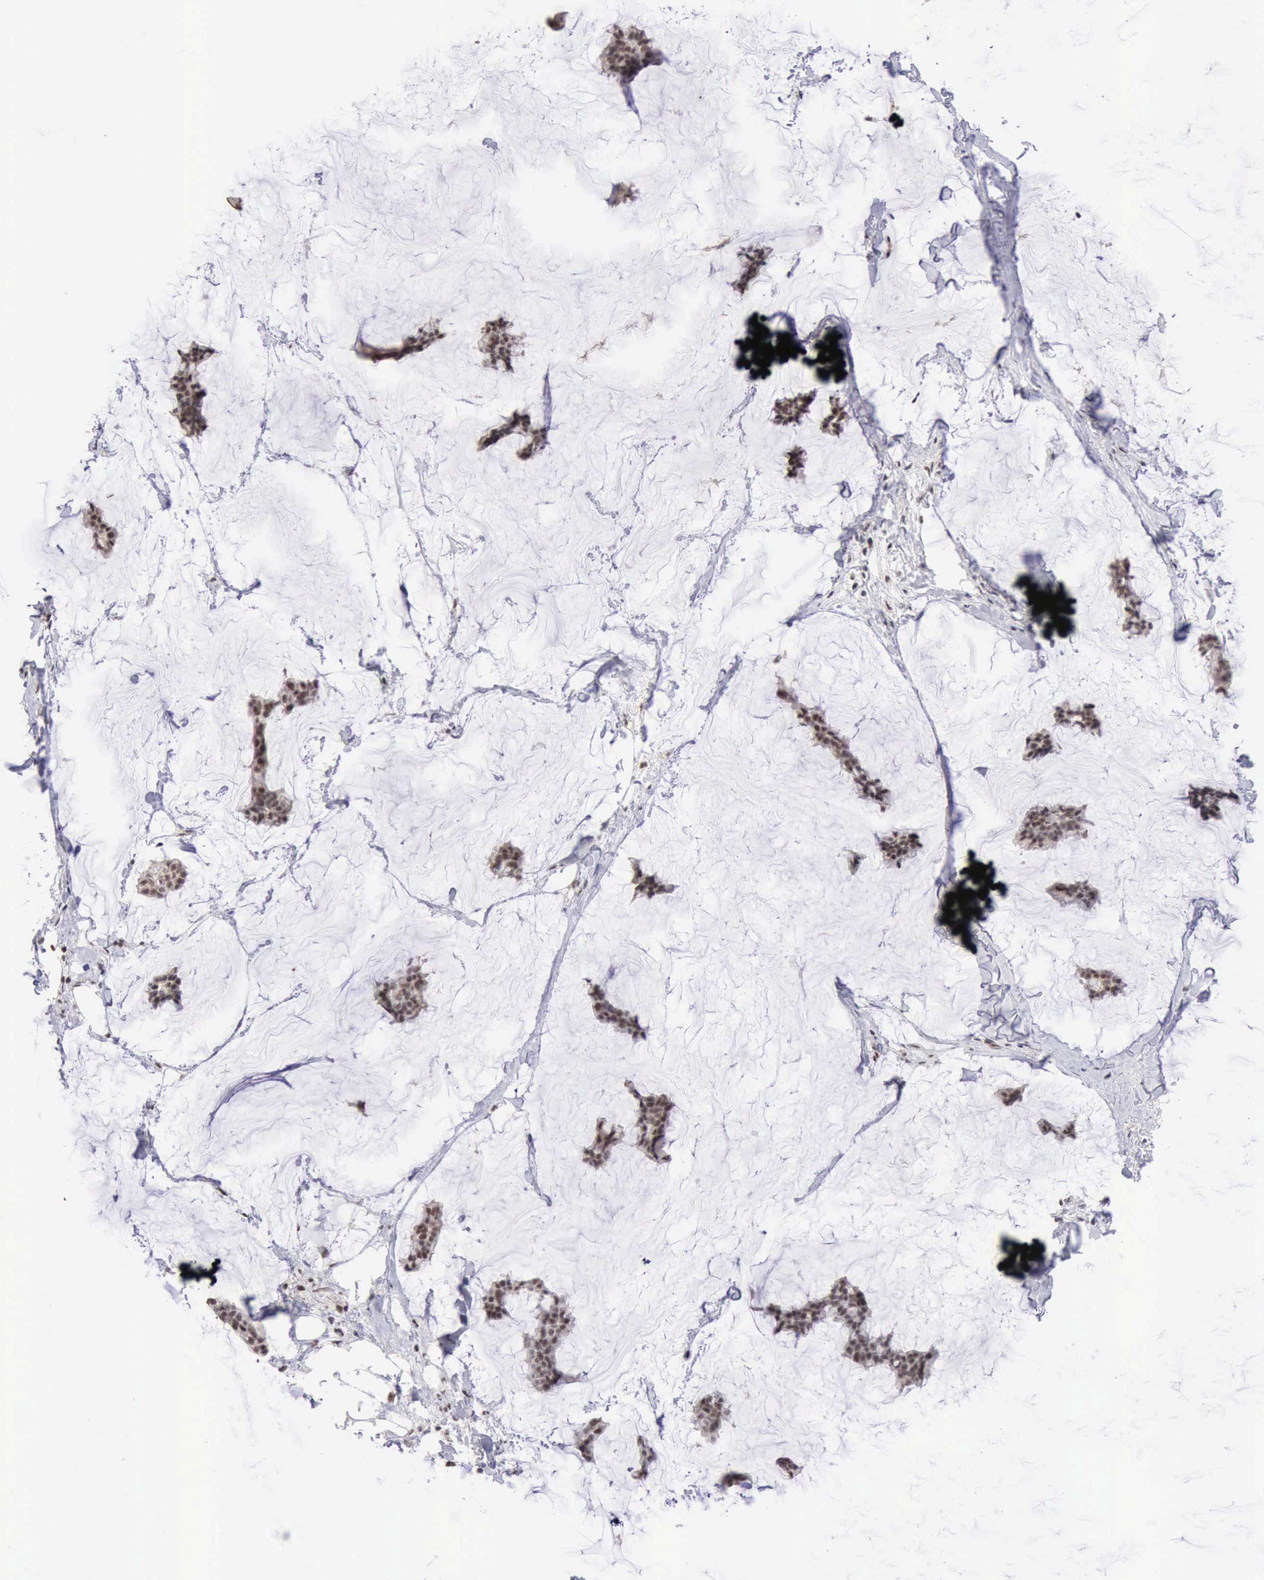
{"staining": {"intensity": "moderate", "quantity": ">75%", "location": "nuclear"}, "tissue": "breast cancer", "cell_type": "Tumor cells", "image_type": "cancer", "snomed": [{"axis": "morphology", "description": "Duct carcinoma"}, {"axis": "topography", "description": "Breast"}], "caption": "Breast infiltrating ductal carcinoma stained with a protein marker demonstrates moderate staining in tumor cells.", "gene": "TAF1", "patient": {"sex": "female", "age": 93}}